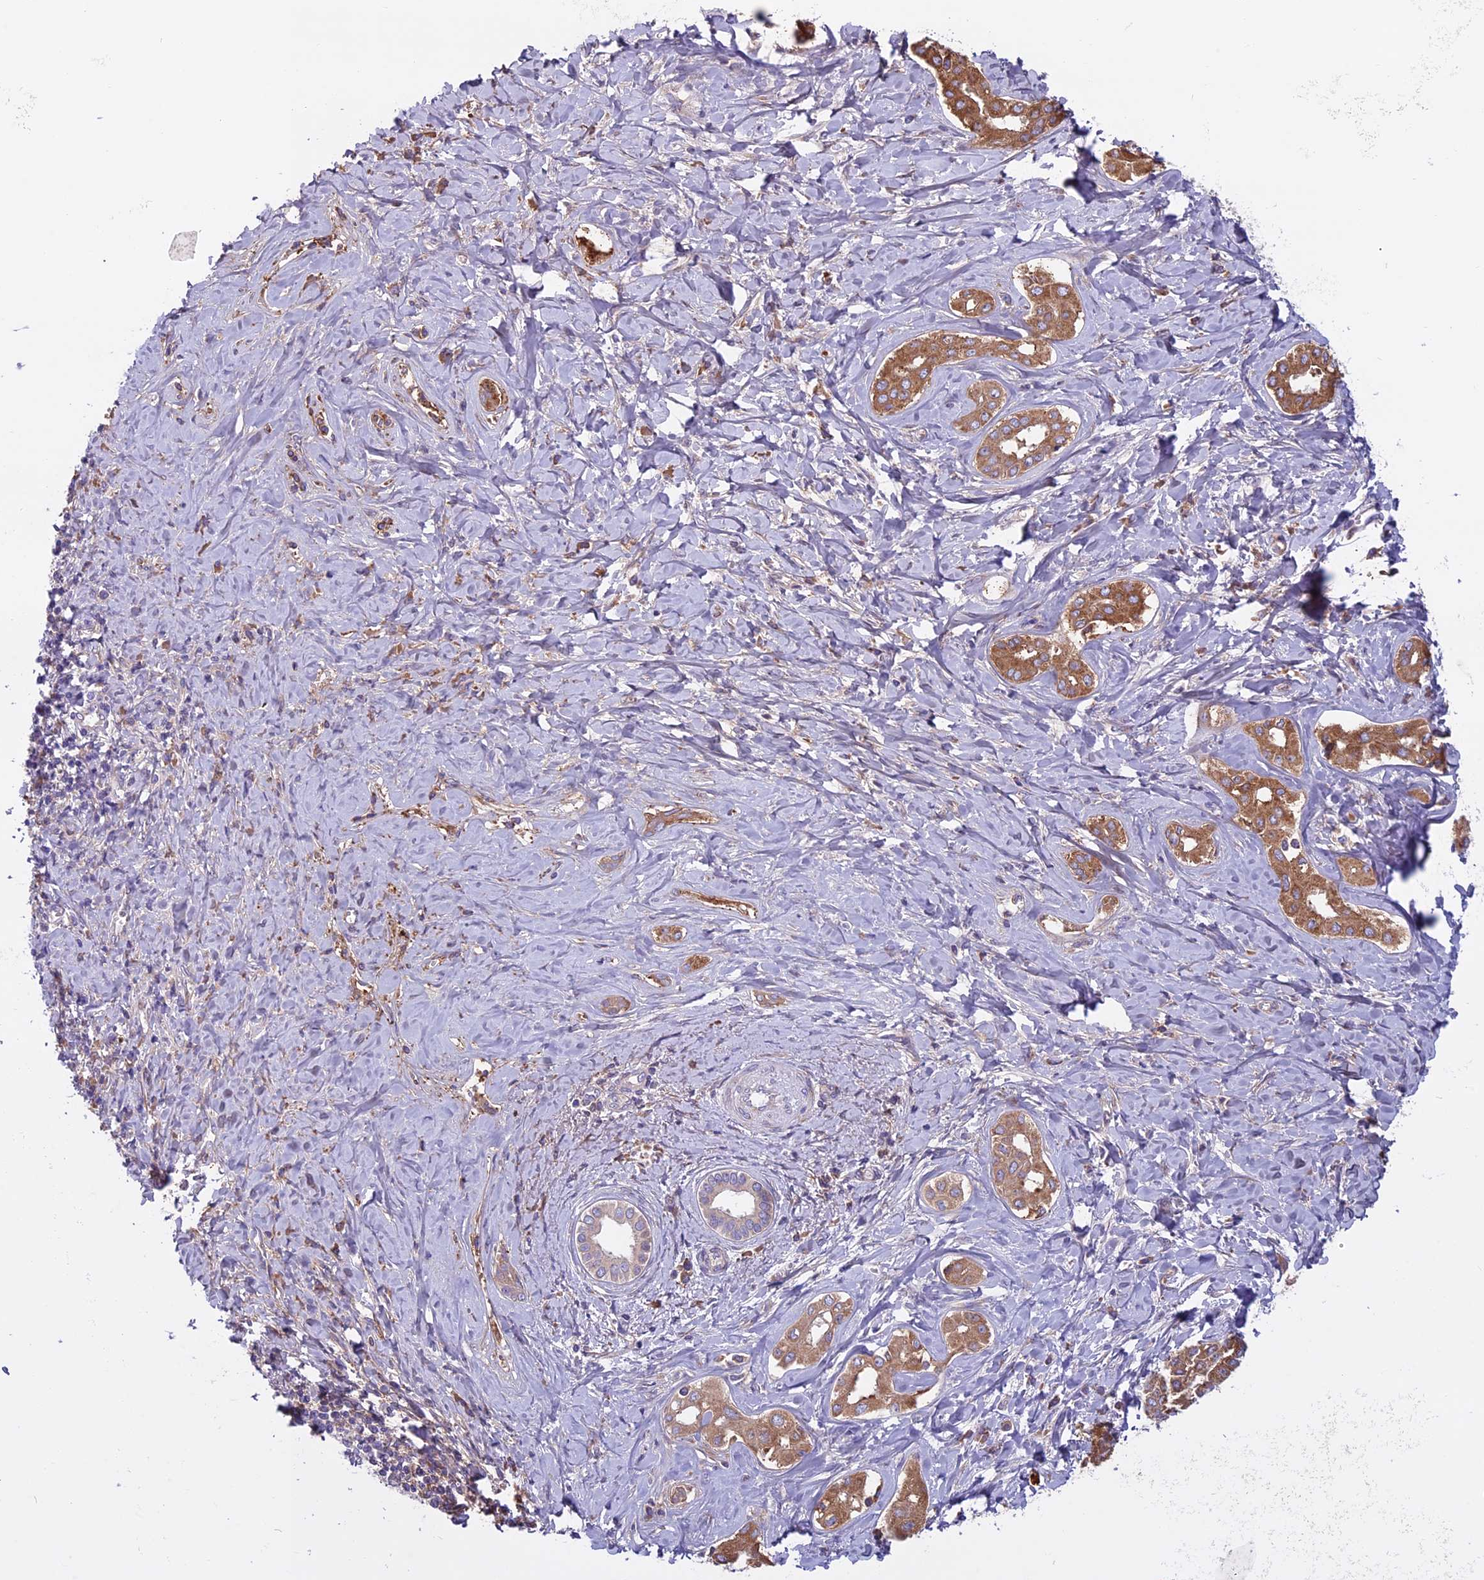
{"staining": {"intensity": "moderate", "quantity": ">75%", "location": "cytoplasmic/membranous"}, "tissue": "liver cancer", "cell_type": "Tumor cells", "image_type": "cancer", "snomed": [{"axis": "morphology", "description": "Cholangiocarcinoma"}, {"axis": "topography", "description": "Liver"}], "caption": "This image exhibits liver cancer (cholangiocarcinoma) stained with immunohistochemistry (IHC) to label a protein in brown. The cytoplasmic/membranous of tumor cells show moderate positivity for the protein. Nuclei are counter-stained blue.", "gene": "DCTN5", "patient": {"sex": "female", "age": 77}}